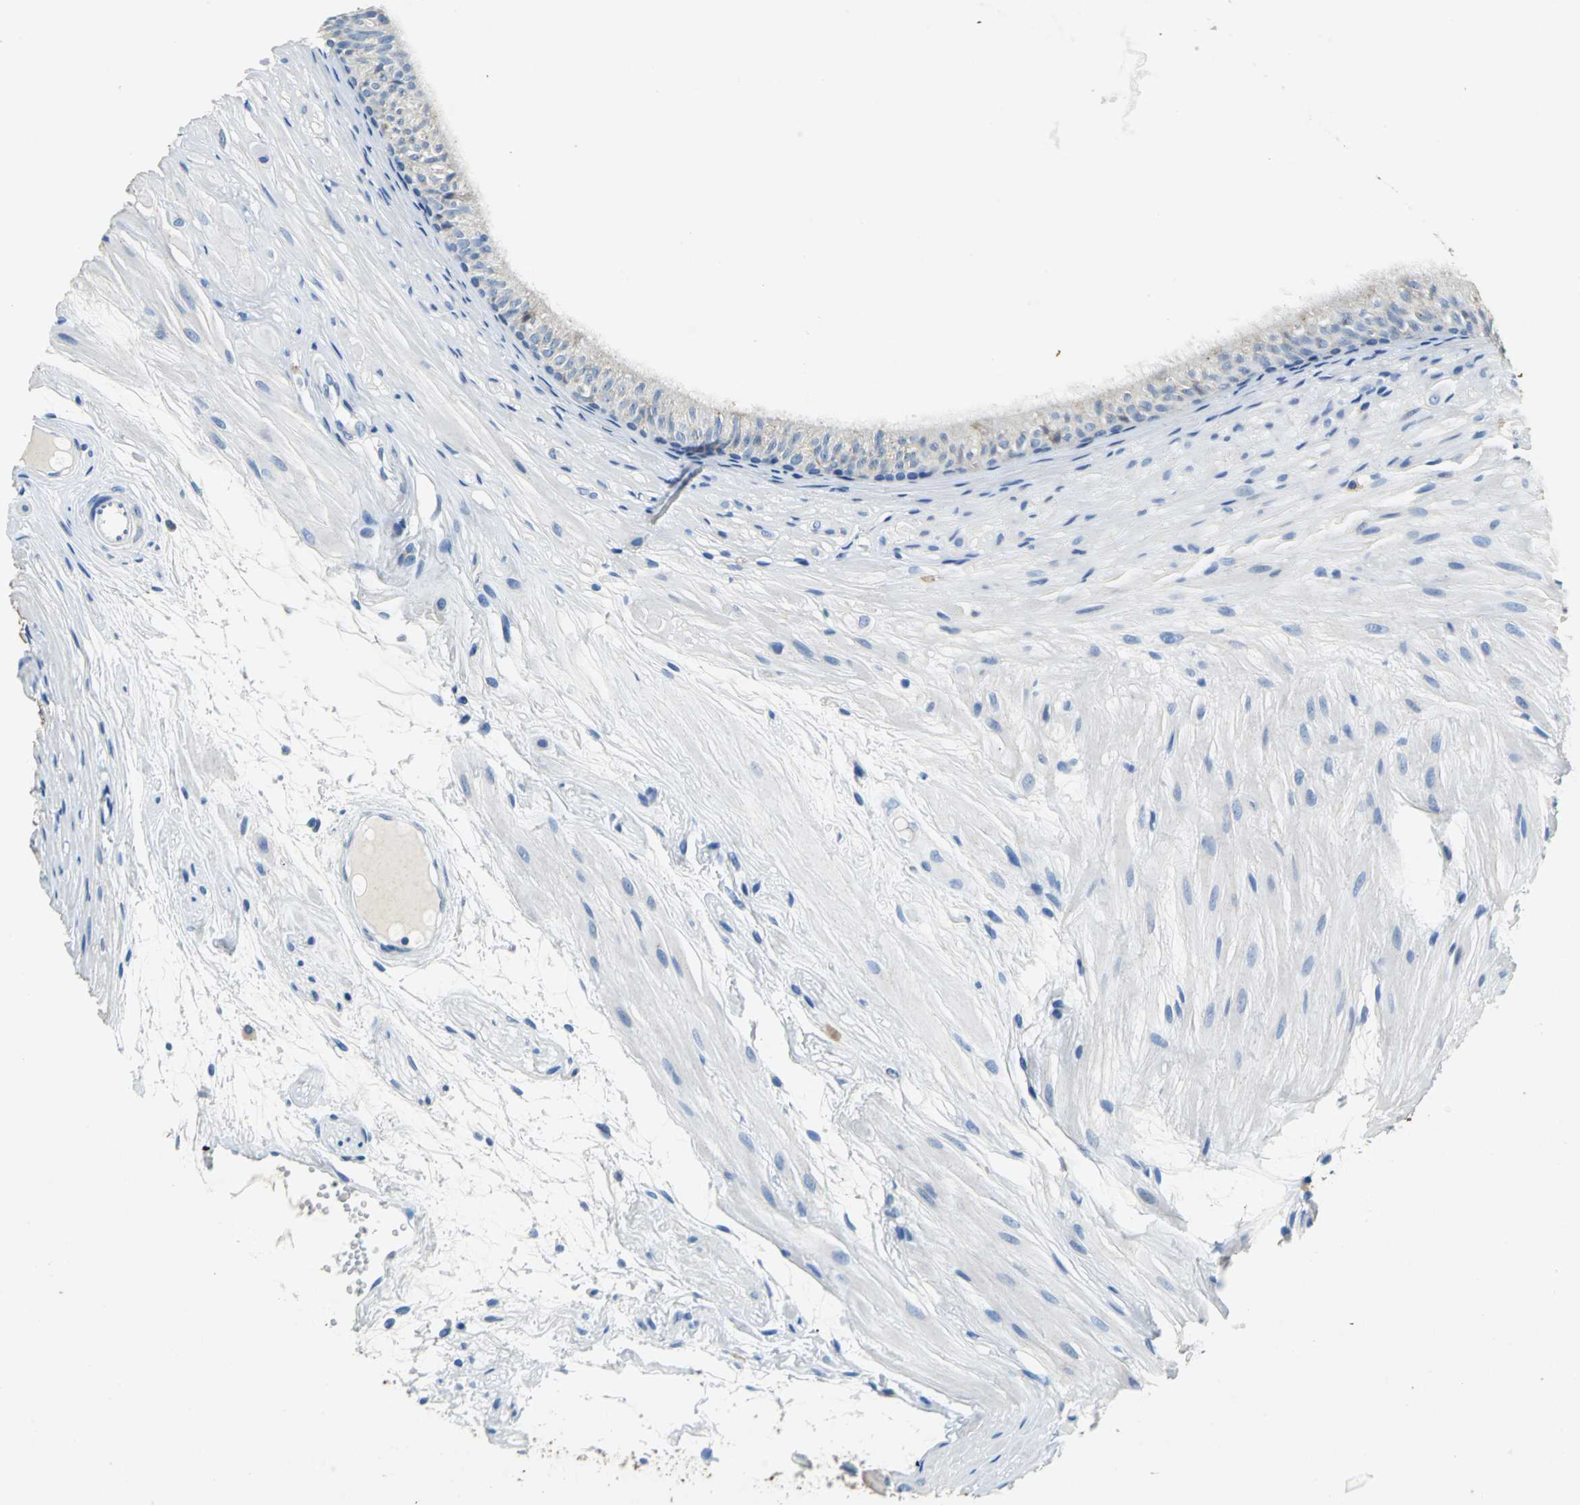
{"staining": {"intensity": "moderate", "quantity": "25%-75%", "location": "cytoplasmic/membranous"}, "tissue": "epididymis", "cell_type": "Glandular cells", "image_type": "normal", "snomed": [{"axis": "morphology", "description": "Normal tissue, NOS"}, {"axis": "morphology", "description": "Atrophy, NOS"}, {"axis": "topography", "description": "Testis"}, {"axis": "topography", "description": "Epididymis"}], "caption": "The histopathology image demonstrates staining of unremarkable epididymis, revealing moderate cytoplasmic/membranous protein positivity (brown color) within glandular cells.", "gene": "TEX264", "patient": {"sex": "male", "age": 18}}